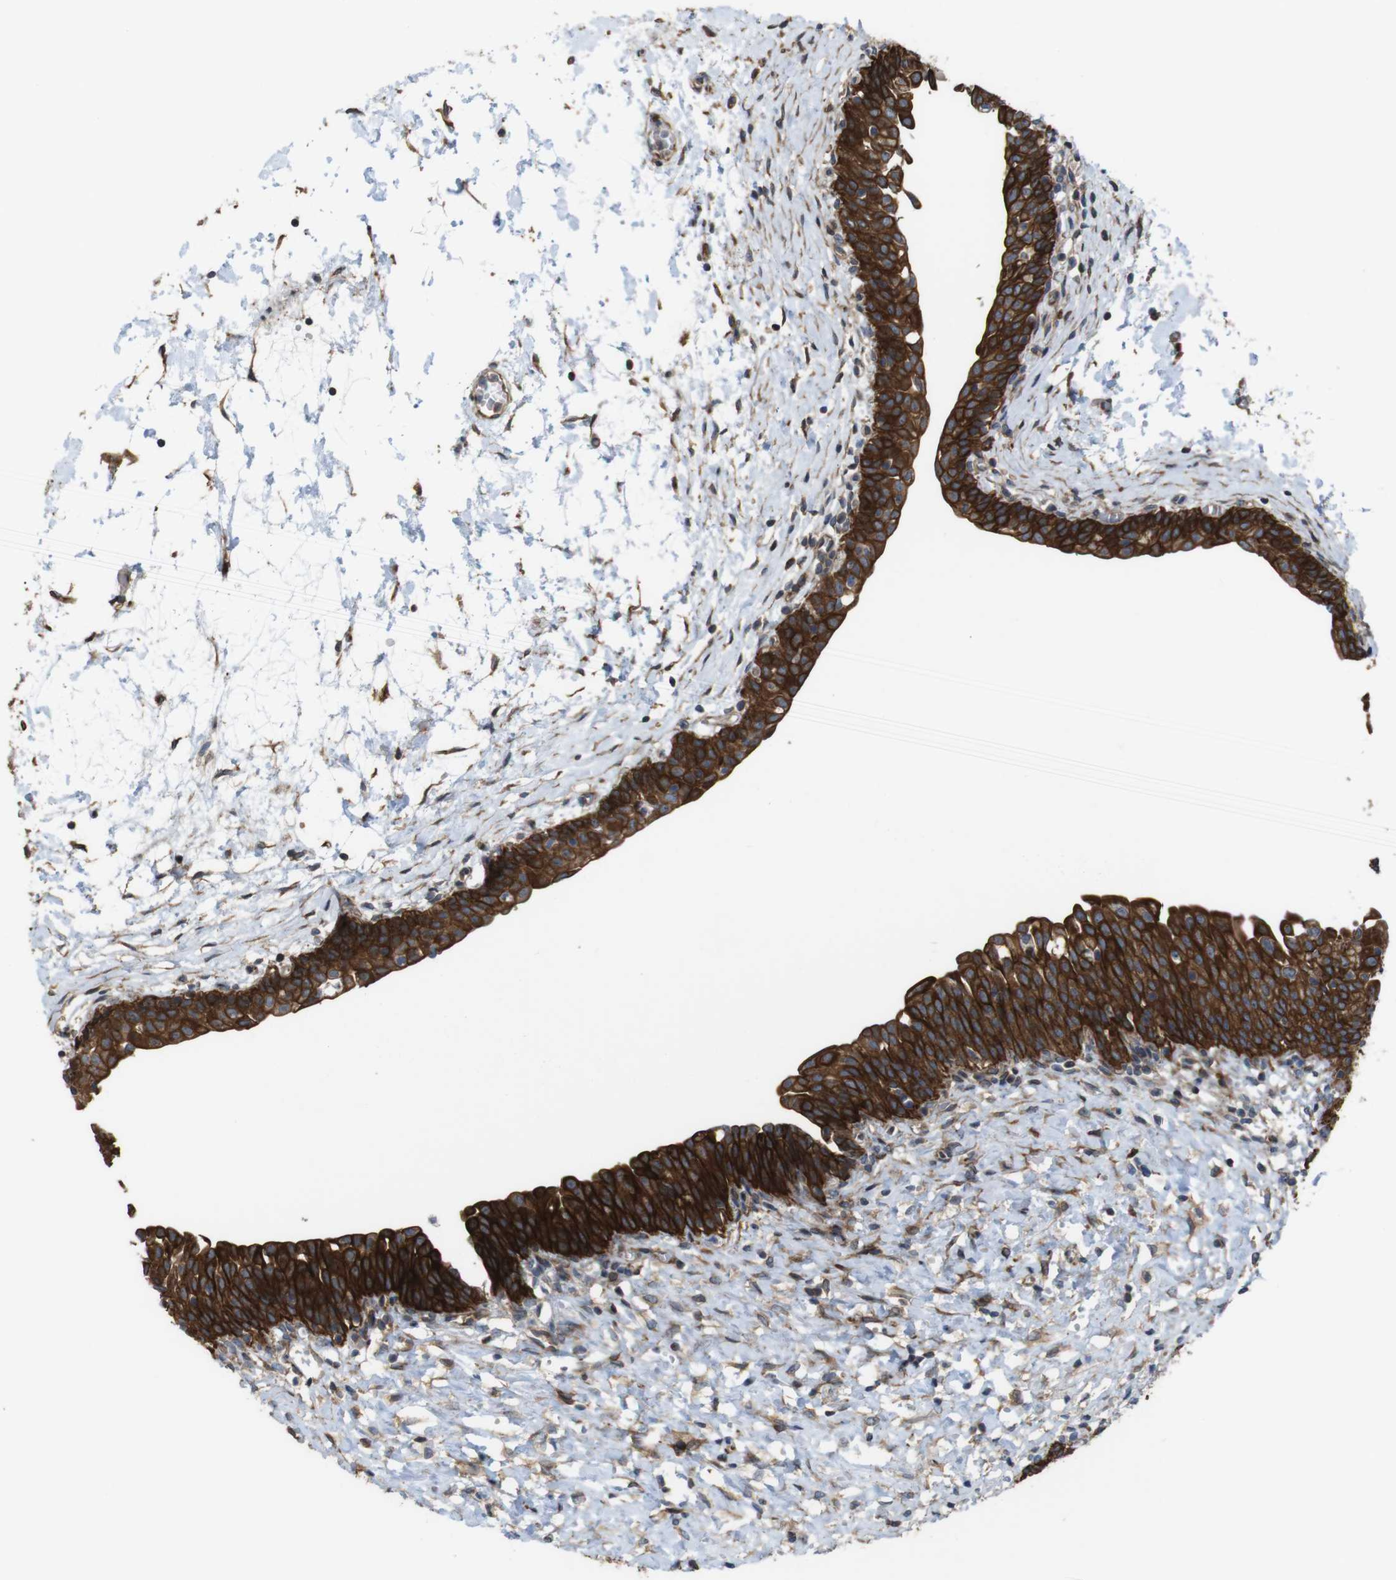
{"staining": {"intensity": "strong", "quantity": ">75%", "location": "cytoplasmic/membranous"}, "tissue": "urinary bladder", "cell_type": "Urothelial cells", "image_type": "normal", "snomed": [{"axis": "morphology", "description": "Normal tissue, NOS"}, {"axis": "topography", "description": "Urinary bladder"}], "caption": "An image of human urinary bladder stained for a protein demonstrates strong cytoplasmic/membranous brown staining in urothelial cells.", "gene": "PCOLCE2", "patient": {"sex": "male", "age": 55}}